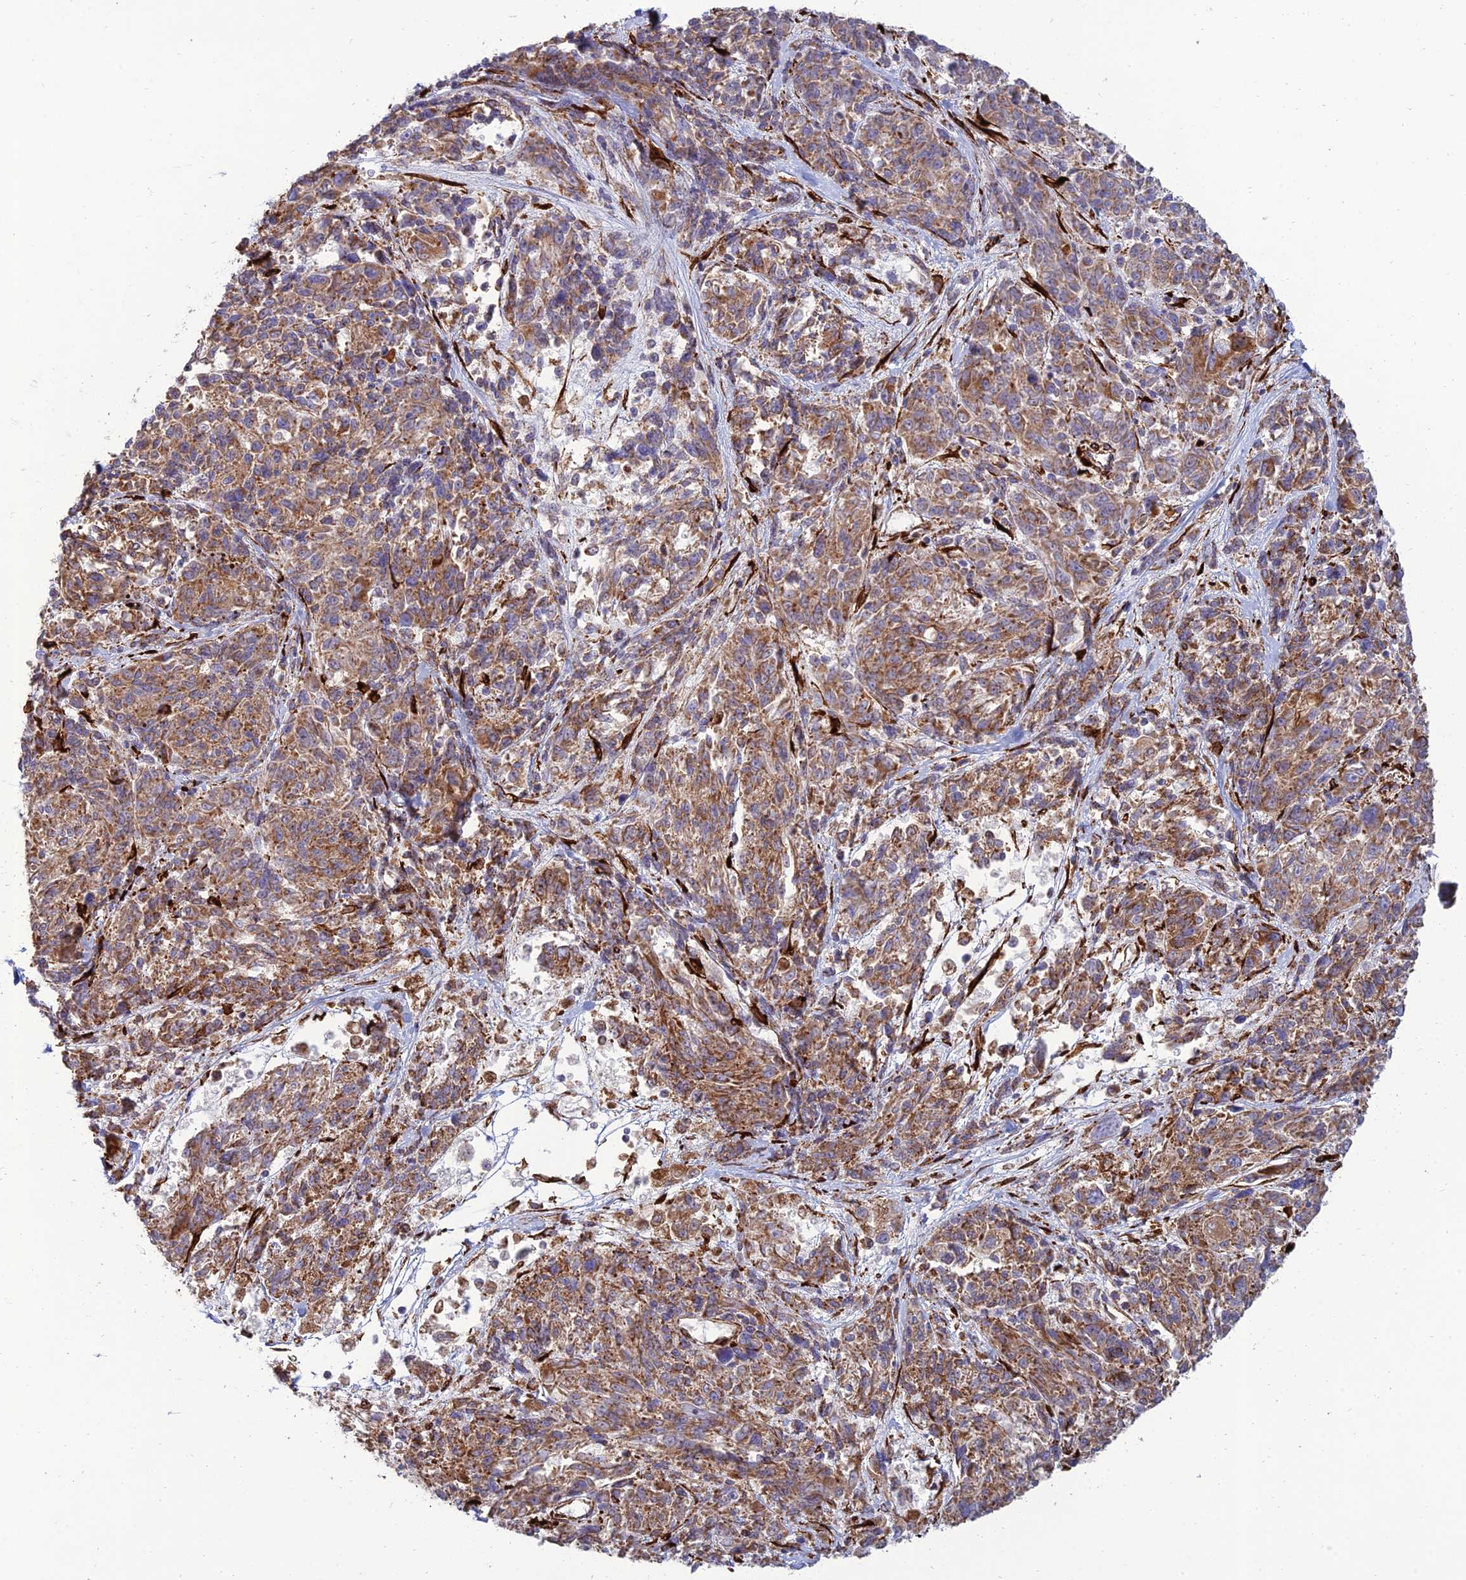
{"staining": {"intensity": "moderate", "quantity": ">75%", "location": "cytoplasmic/membranous"}, "tissue": "melanoma", "cell_type": "Tumor cells", "image_type": "cancer", "snomed": [{"axis": "morphology", "description": "Malignant melanoma, NOS"}, {"axis": "topography", "description": "Skin"}], "caption": "Protein staining of malignant melanoma tissue demonstrates moderate cytoplasmic/membranous positivity in about >75% of tumor cells.", "gene": "RCN3", "patient": {"sex": "male", "age": 53}}